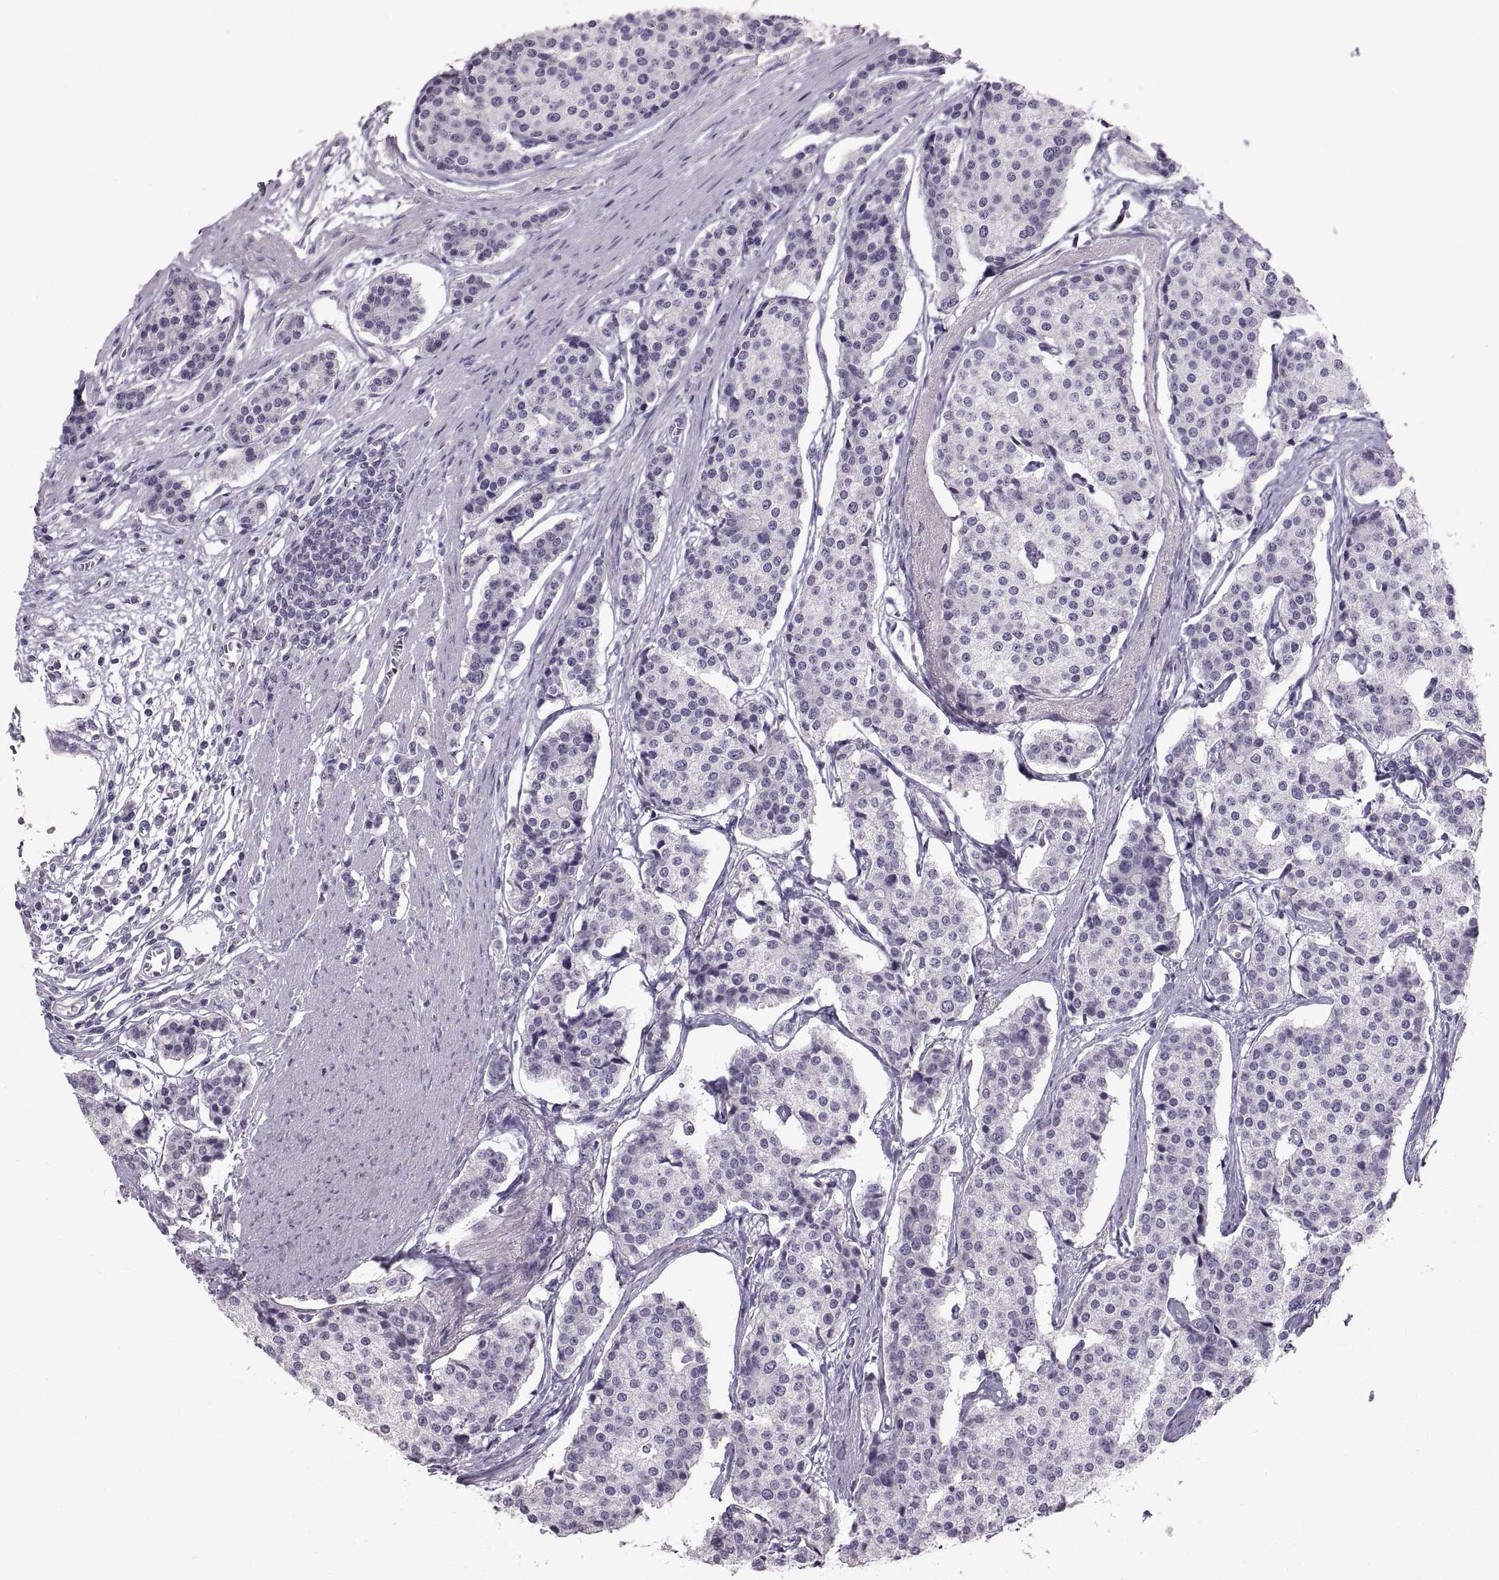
{"staining": {"intensity": "negative", "quantity": "none", "location": "none"}, "tissue": "carcinoid", "cell_type": "Tumor cells", "image_type": "cancer", "snomed": [{"axis": "morphology", "description": "Carcinoid, malignant, NOS"}, {"axis": "topography", "description": "Small intestine"}], "caption": "The immunohistochemistry (IHC) photomicrograph has no significant staining in tumor cells of malignant carcinoid tissue.", "gene": "SPACDR", "patient": {"sex": "female", "age": 65}}